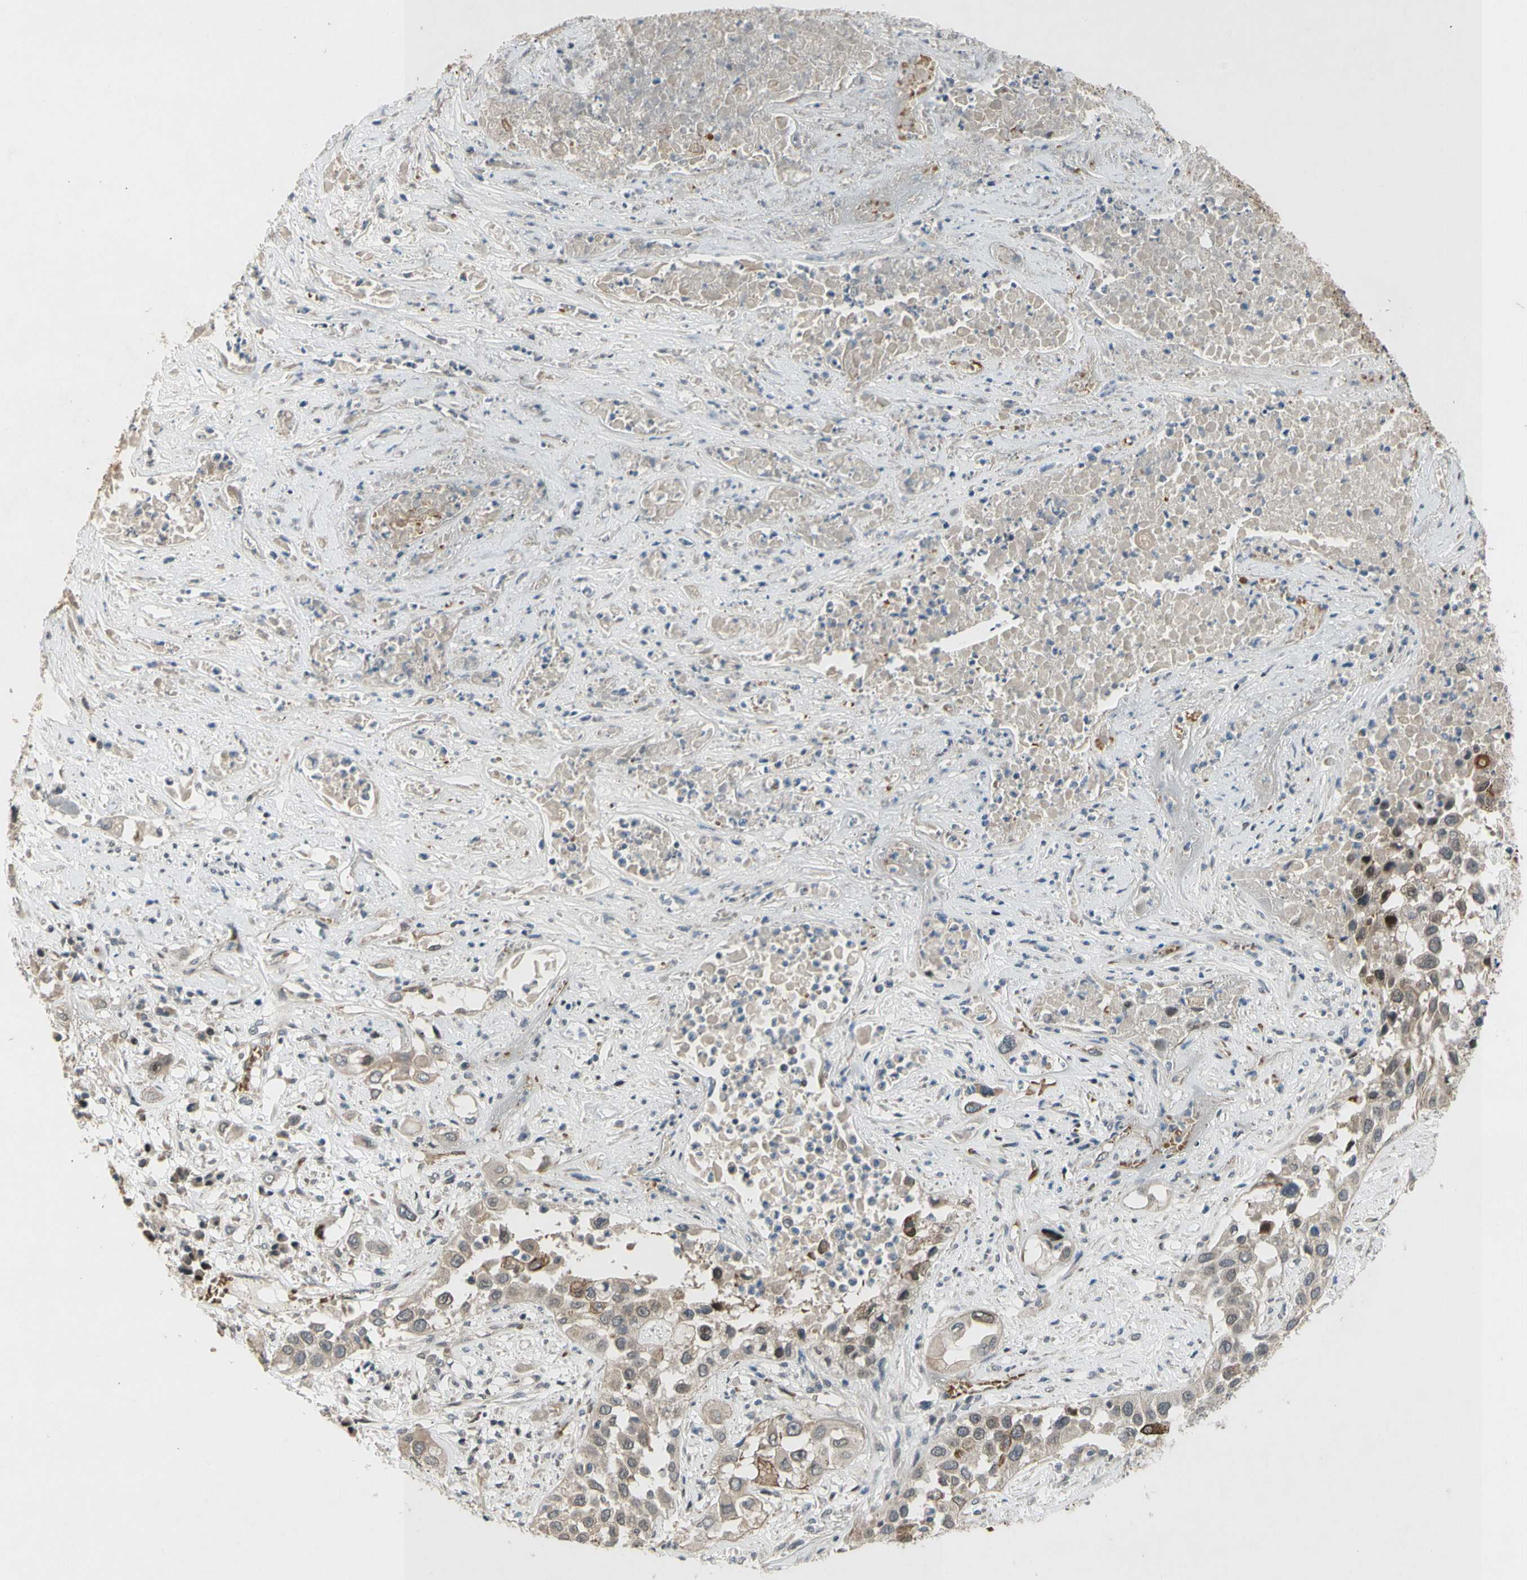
{"staining": {"intensity": "moderate", "quantity": "25%-75%", "location": "cytoplasmic/membranous"}, "tissue": "lung cancer", "cell_type": "Tumor cells", "image_type": "cancer", "snomed": [{"axis": "morphology", "description": "Squamous cell carcinoma, NOS"}, {"axis": "topography", "description": "Lung"}], "caption": "Tumor cells reveal medium levels of moderate cytoplasmic/membranous expression in approximately 25%-75% of cells in human squamous cell carcinoma (lung). The staining was performed using DAB (3,3'-diaminobenzidine), with brown indicating positive protein expression. Nuclei are stained blue with hematoxylin.", "gene": "ZNF184", "patient": {"sex": "male", "age": 71}}